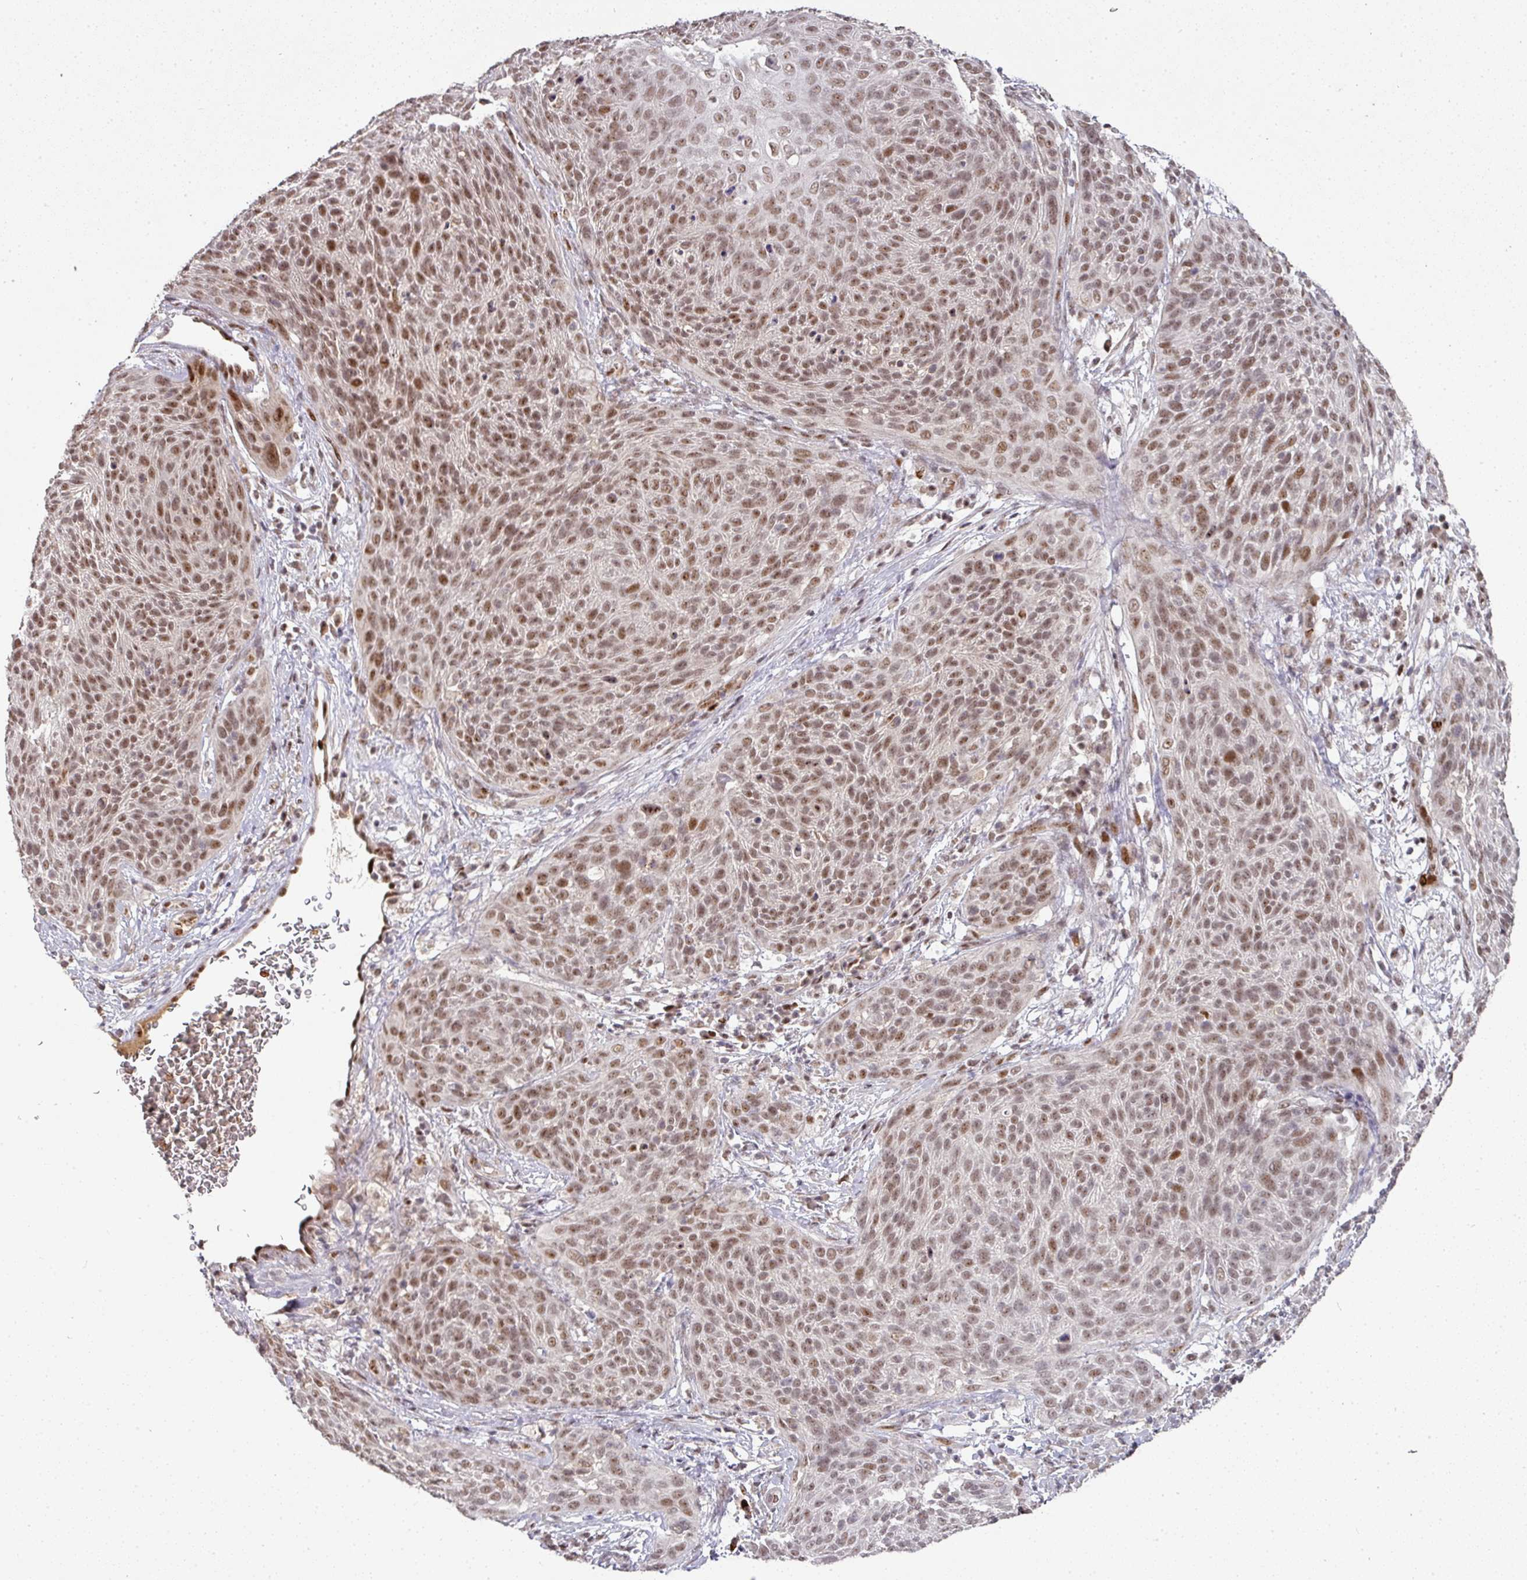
{"staining": {"intensity": "moderate", "quantity": ">75%", "location": "nuclear"}, "tissue": "cervical cancer", "cell_type": "Tumor cells", "image_type": "cancer", "snomed": [{"axis": "morphology", "description": "Squamous cell carcinoma, NOS"}, {"axis": "topography", "description": "Cervix"}], "caption": "A histopathology image of human cervical cancer (squamous cell carcinoma) stained for a protein reveals moderate nuclear brown staining in tumor cells.", "gene": "NEIL1", "patient": {"sex": "female", "age": 31}}